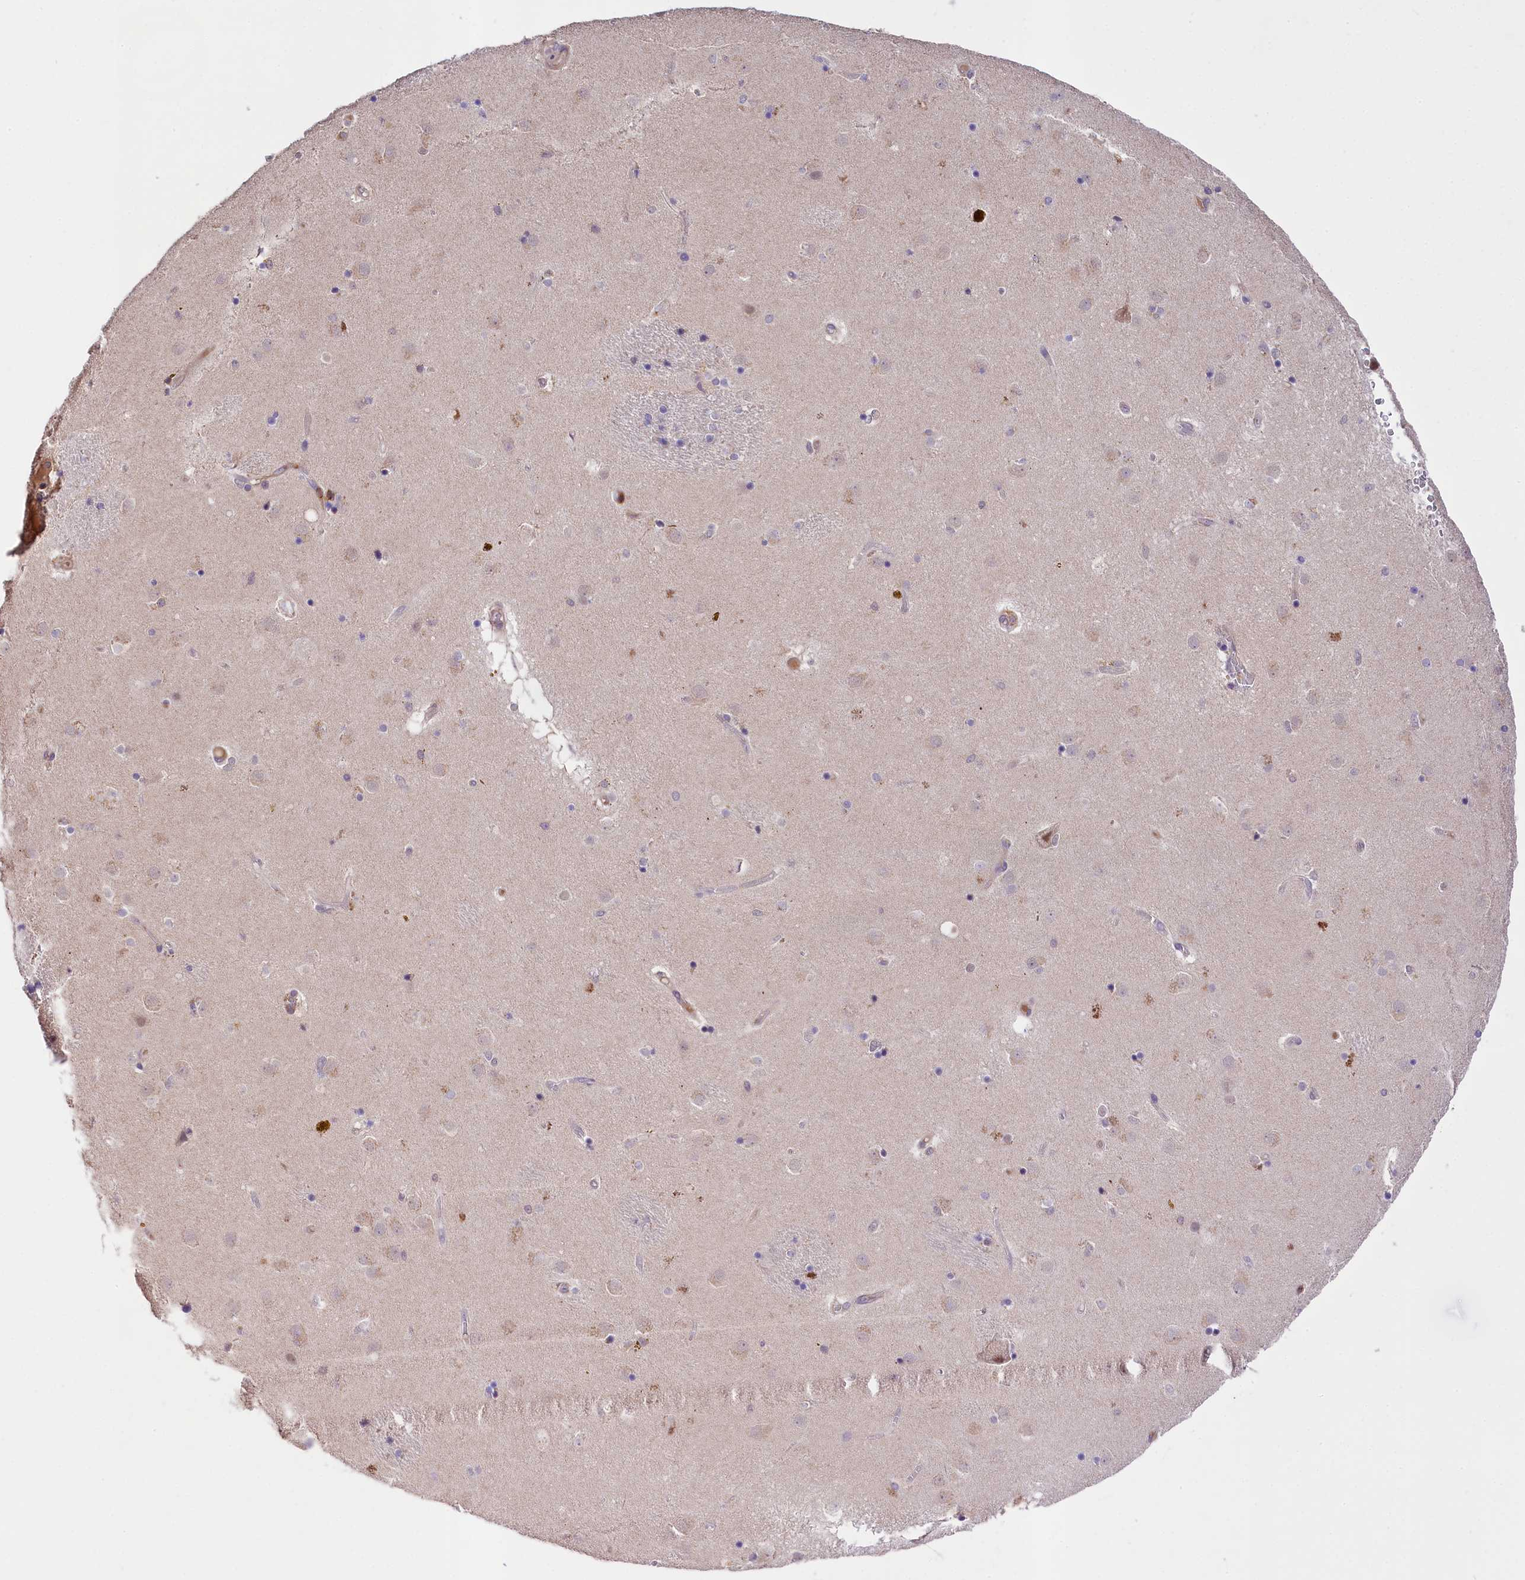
{"staining": {"intensity": "negative", "quantity": "none", "location": "none"}, "tissue": "caudate", "cell_type": "Glial cells", "image_type": "normal", "snomed": [{"axis": "morphology", "description": "Normal tissue, NOS"}, {"axis": "topography", "description": "Lateral ventricle wall"}], "caption": "Image shows no protein expression in glial cells of unremarkable caudate.", "gene": "SKIDA1", "patient": {"sex": "male", "age": 70}}